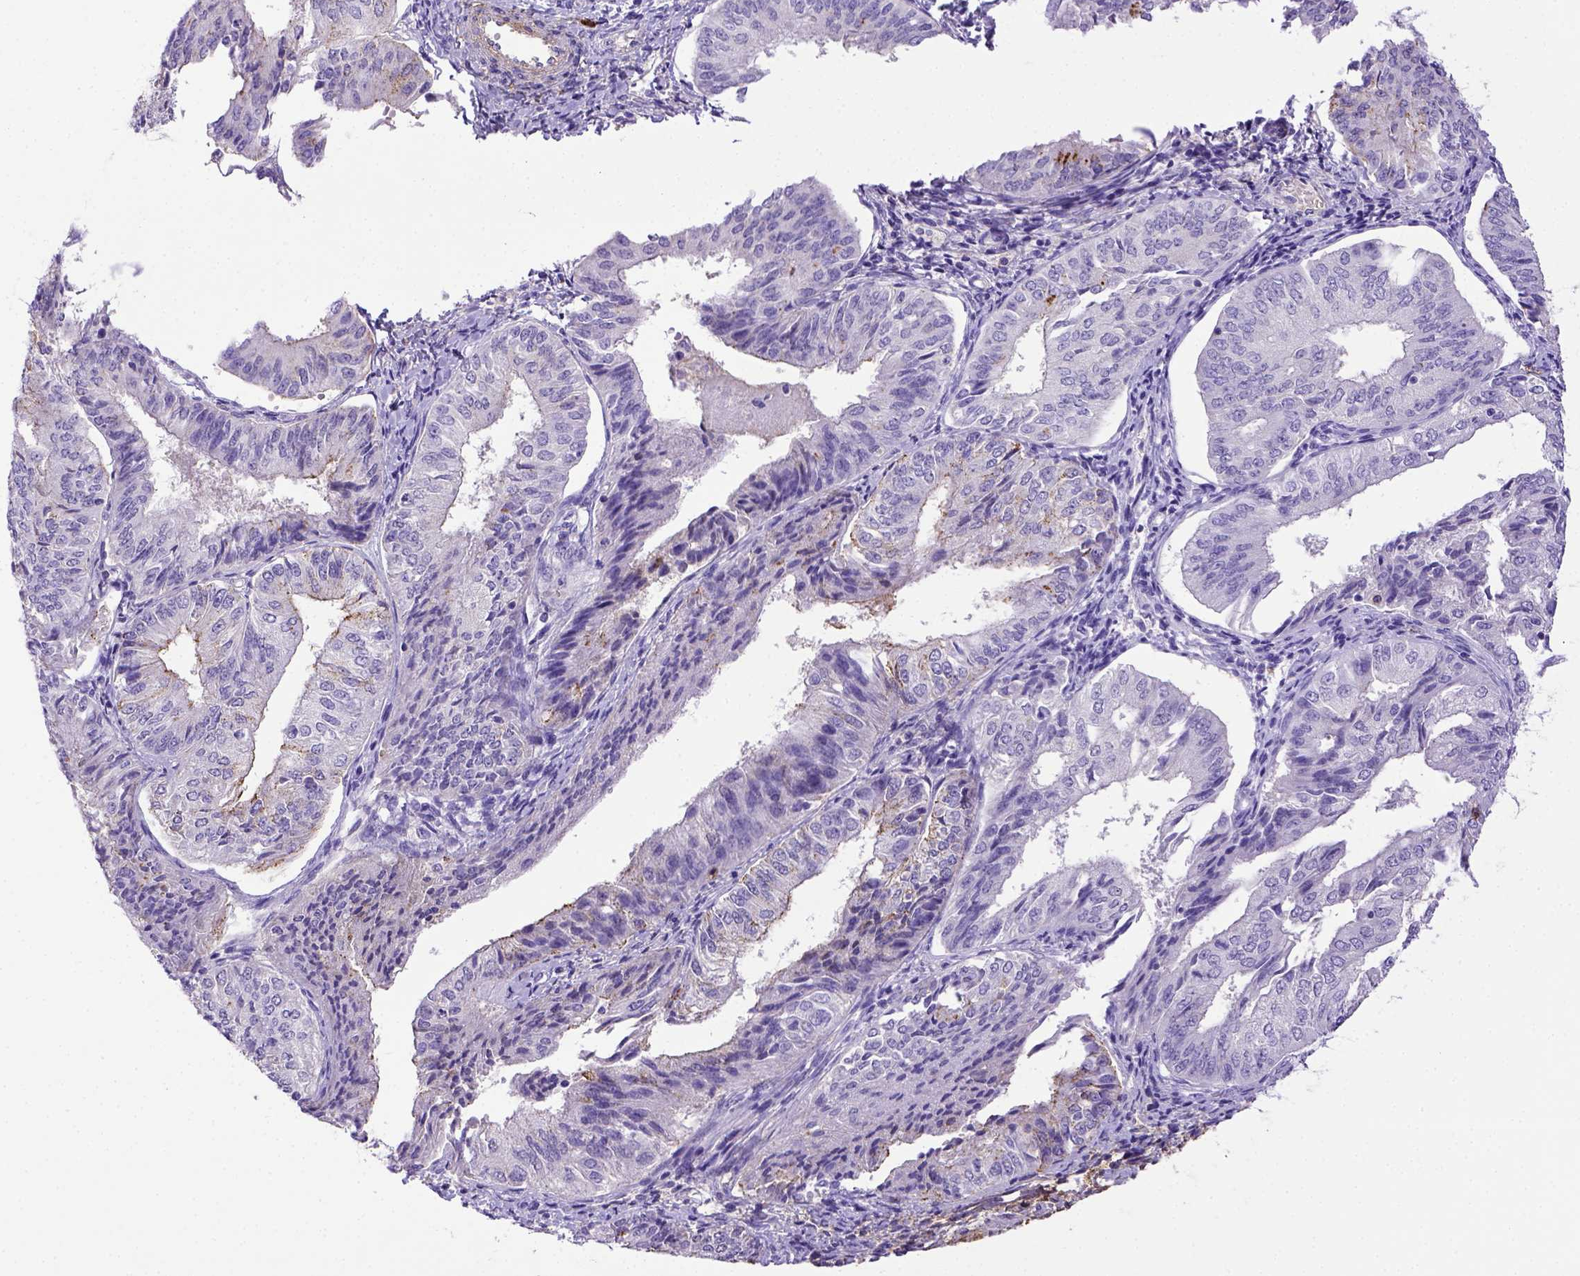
{"staining": {"intensity": "negative", "quantity": "none", "location": "none"}, "tissue": "endometrial cancer", "cell_type": "Tumor cells", "image_type": "cancer", "snomed": [{"axis": "morphology", "description": "Adenocarcinoma, NOS"}, {"axis": "topography", "description": "Endometrium"}], "caption": "Tumor cells are negative for protein expression in human endometrial adenocarcinoma.", "gene": "B3GAT1", "patient": {"sex": "female", "age": 58}}